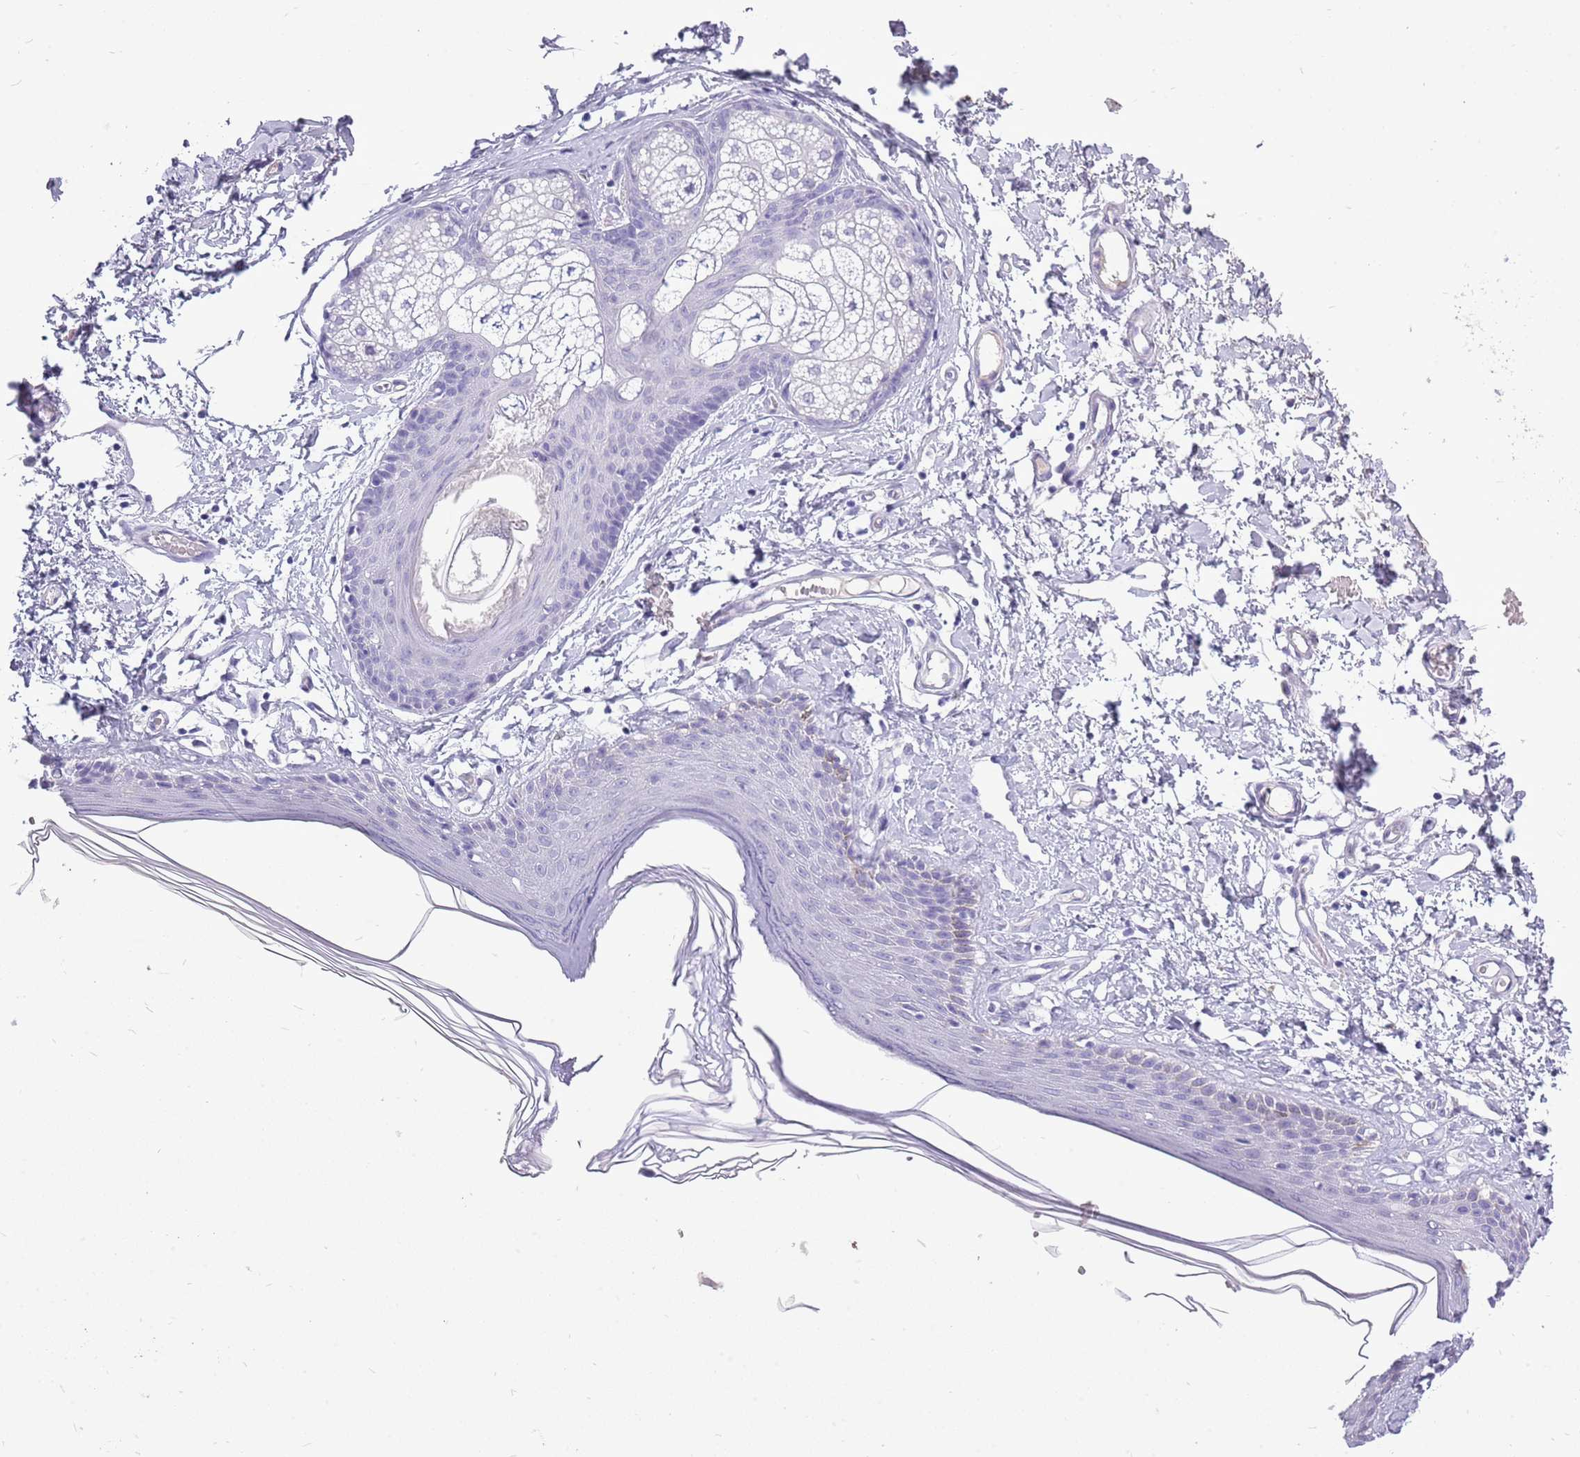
{"staining": {"intensity": "negative", "quantity": "none", "location": "none"}, "tissue": "skin", "cell_type": "Epidermal cells", "image_type": "normal", "snomed": [{"axis": "morphology", "description": "Normal tissue, NOS"}, {"axis": "topography", "description": "Adipose tissue"}, {"axis": "topography", "description": "Vascular tissue"}, {"axis": "topography", "description": "Vulva"}, {"axis": "topography", "description": "Peripheral nerve tissue"}], "caption": "A micrograph of human skin is negative for staining in epidermal cells. (DAB (3,3'-diaminobenzidine) immunohistochemistry (IHC) visualized using brightfield microscopy, high magnification).", "gene": "ZNF425", "patient": {"sex": "female", "age": 86}}